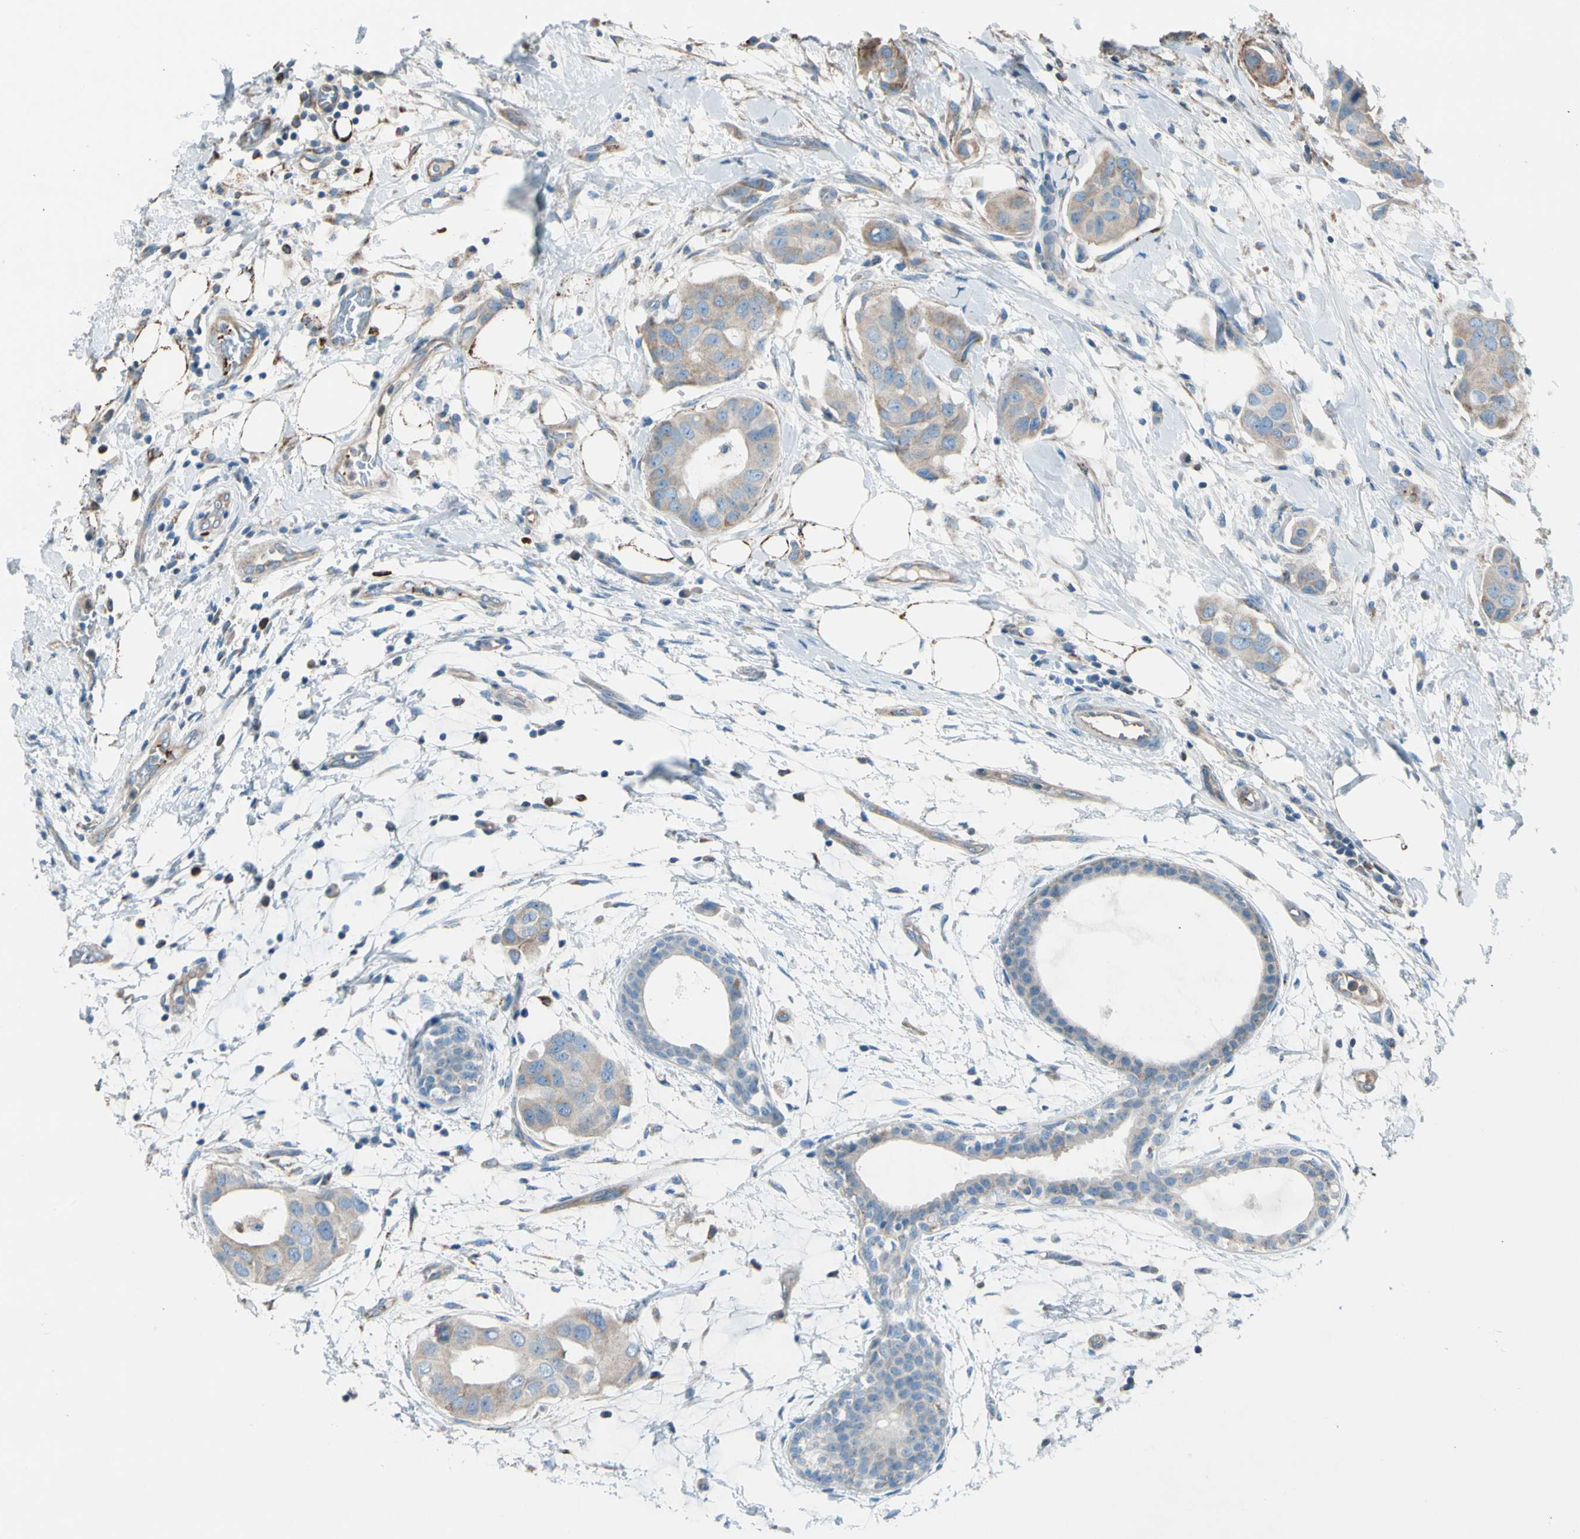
{"staining": {"intensity": "moderate", "quantity": ">75%", "location": "cytoplasmic/membranous"}, "tissue": "breast cancer", "cell_type": "Tumor cells", "image_type": "cancer", "snomed": [{"axis": "morphology", "description": "Duct carcinoma"}, {"axis": "topography", "description": "Breast"}], "caption": "Immunohistochemical staining of breast cancer (infiltrating ductal carcinoma) exhibits medium levels of moderate cytoplasmic/membranous protein positivity in about >75% of tumor cells. Using DAB (brown) and hematoxylin (blue) stains, captured at high magnification using brightfield microscopy.", "gene": "LY6G6F", "patient": {"sex": "female", "age": 40}}